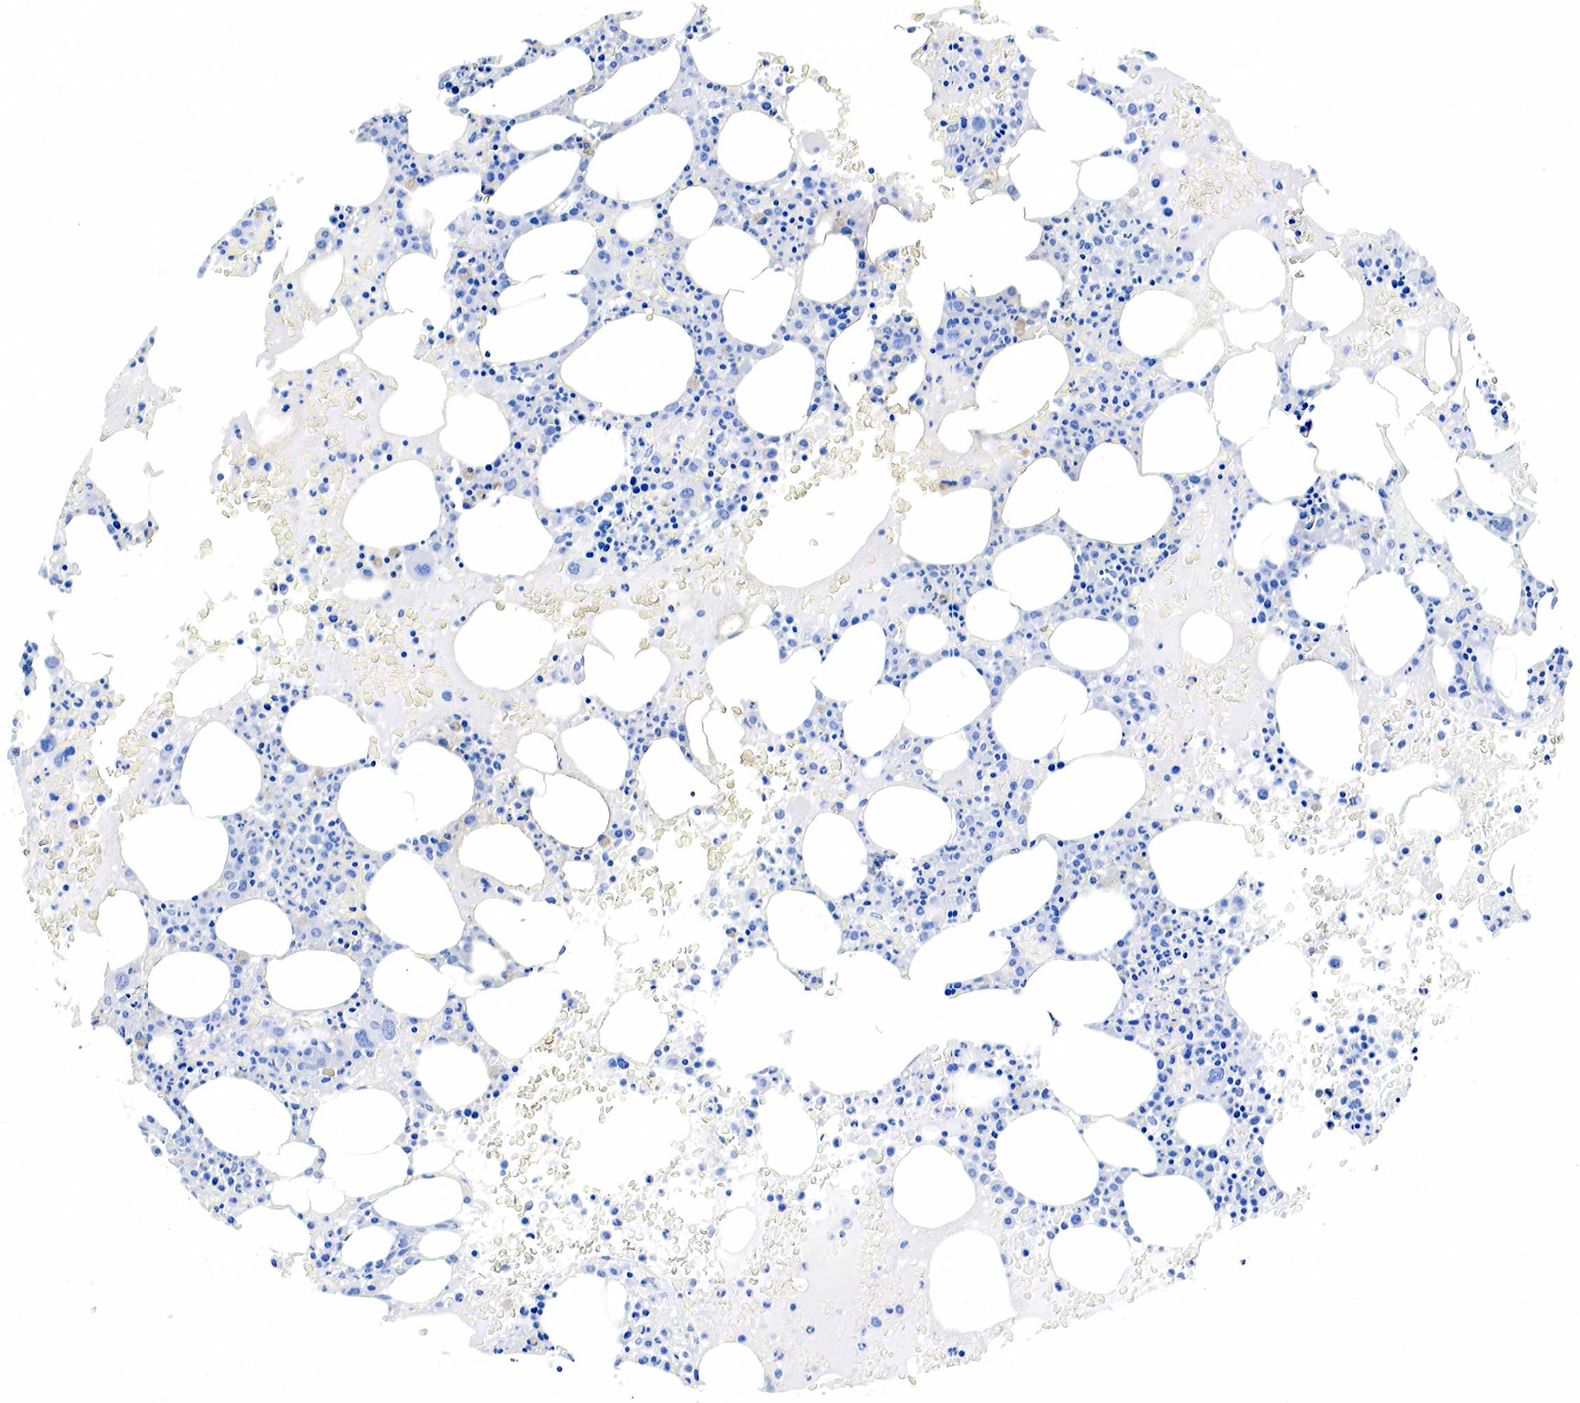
{"staining": {"intensity": "negative", "quantity": "none", "location": "none"}, "tissue": "bone marrow", "cell_type": "Hematopoietic cells", "image_type": "normal", "snomed": [{"axis": "morphology", "description": "Normal tissue, NOS"}, {"axis": "topography", "description": "Bone marrow"}], "caption": "This is a histopathology image of immunohistochemistry (IHC) staining of normal bone marrow, which shows no positivity in hematopoietic cells.", "gene": "GCG", "patient": {"sex": "female", "age": 88}}